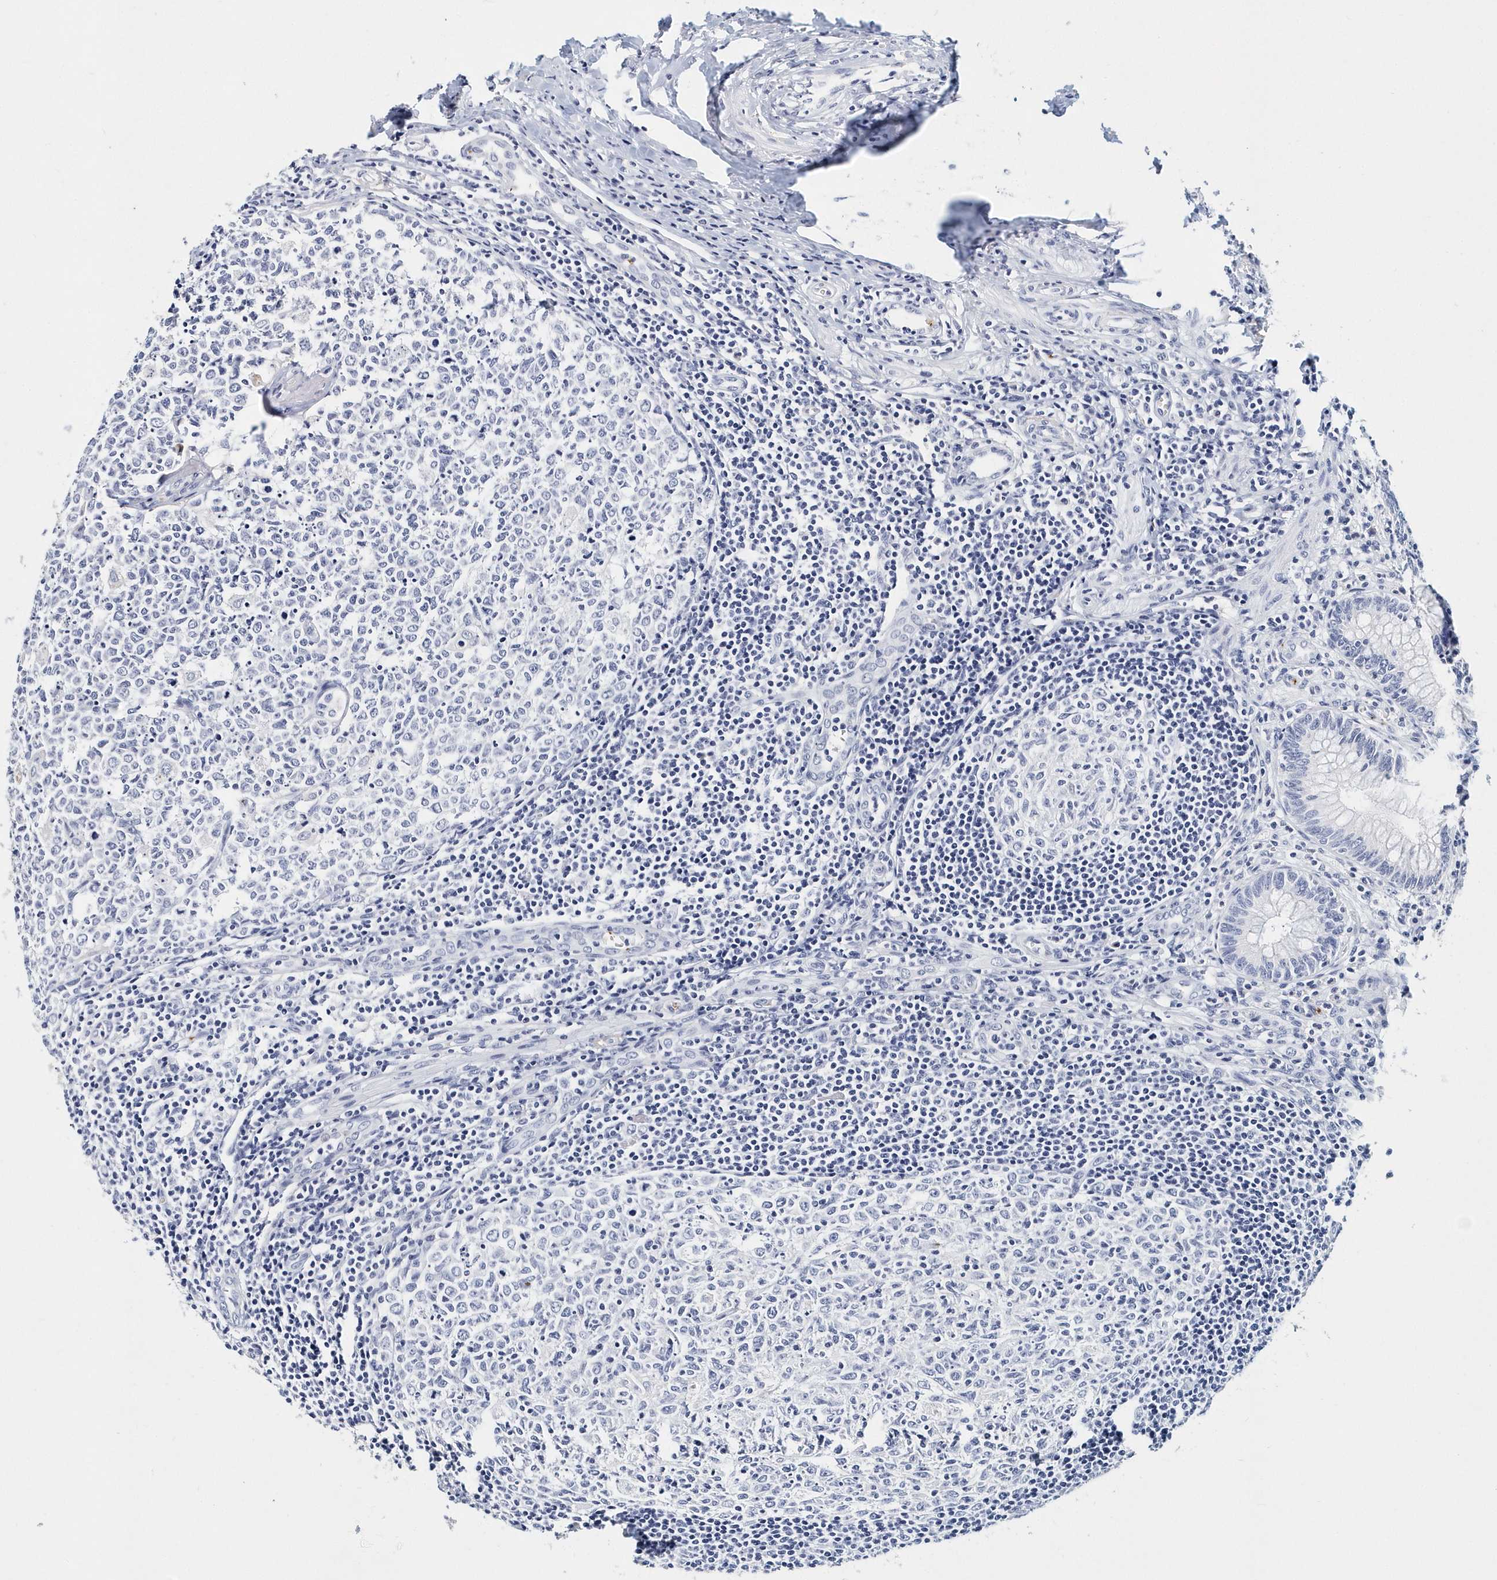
{"staining": {"intensity": "negative", "quantity": "none", "location": "none"}, "tissue": "appendix", "cell_type": "Glandular cells", "image_type": "normal", "snomed": [{"axis": "morphology", "description": "Normal tissue, NOS"}, {"axis": "topography", "description": "Appendix"}], "caption": "Human appendix stained for a protein using IHC shows no positivity in glandular cells.", "gene": "ITGA2B", "patient": {"sex": "male", "age": 14}}